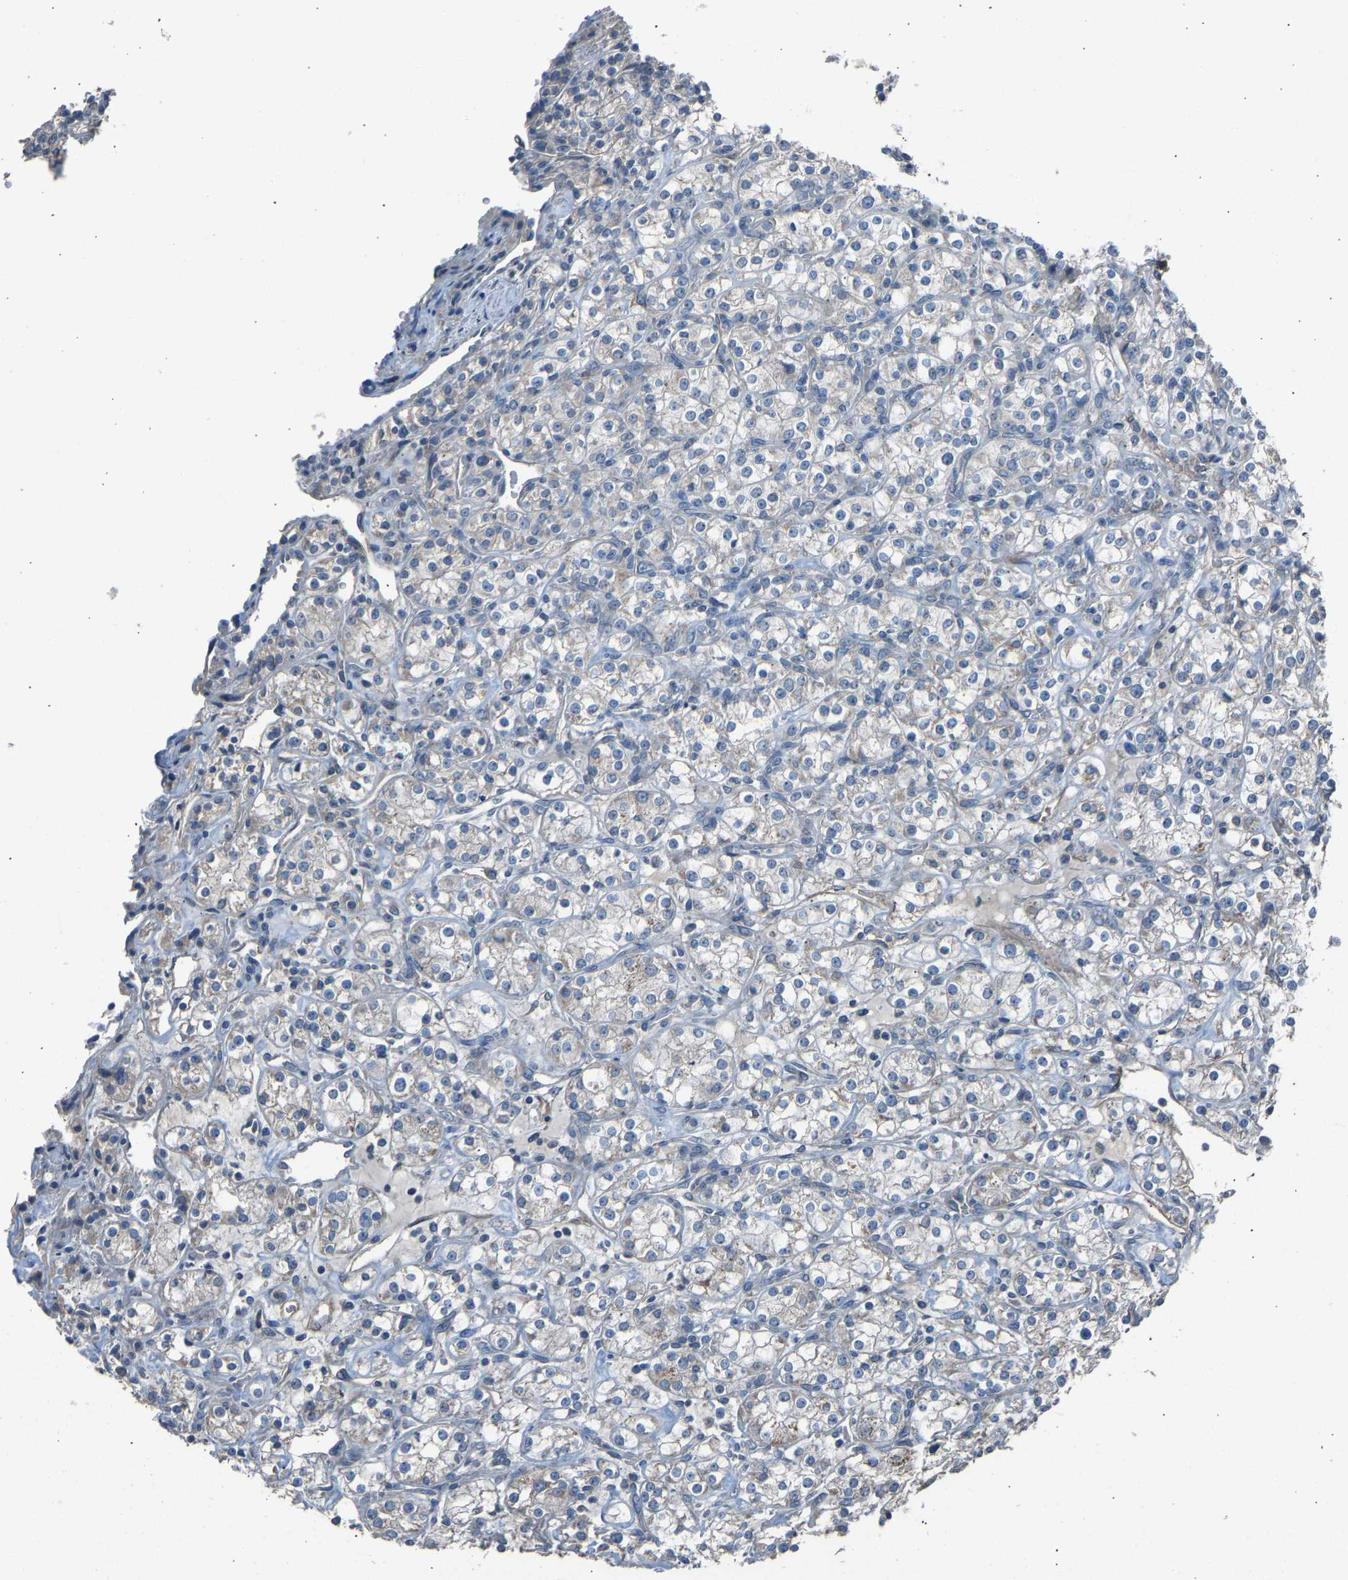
{"staining": {"intensity": "negative", "quantity": "none", "location": "none"}, "tissue": "renal cancer", "cell_type": "Tumor cells", "image_type": "cancer", "snomed": [{"axis": "morphology", "description": "Adenocarcinoma, NOS"}, {"axis": "topography", "description": "Kidney"}], "caption": "The micrograph demonstrates no staining of tumor cells in renal adenocarcinoma.", "gene": "TGFBR3", "patient": {"sex": "male", "age": 77}}